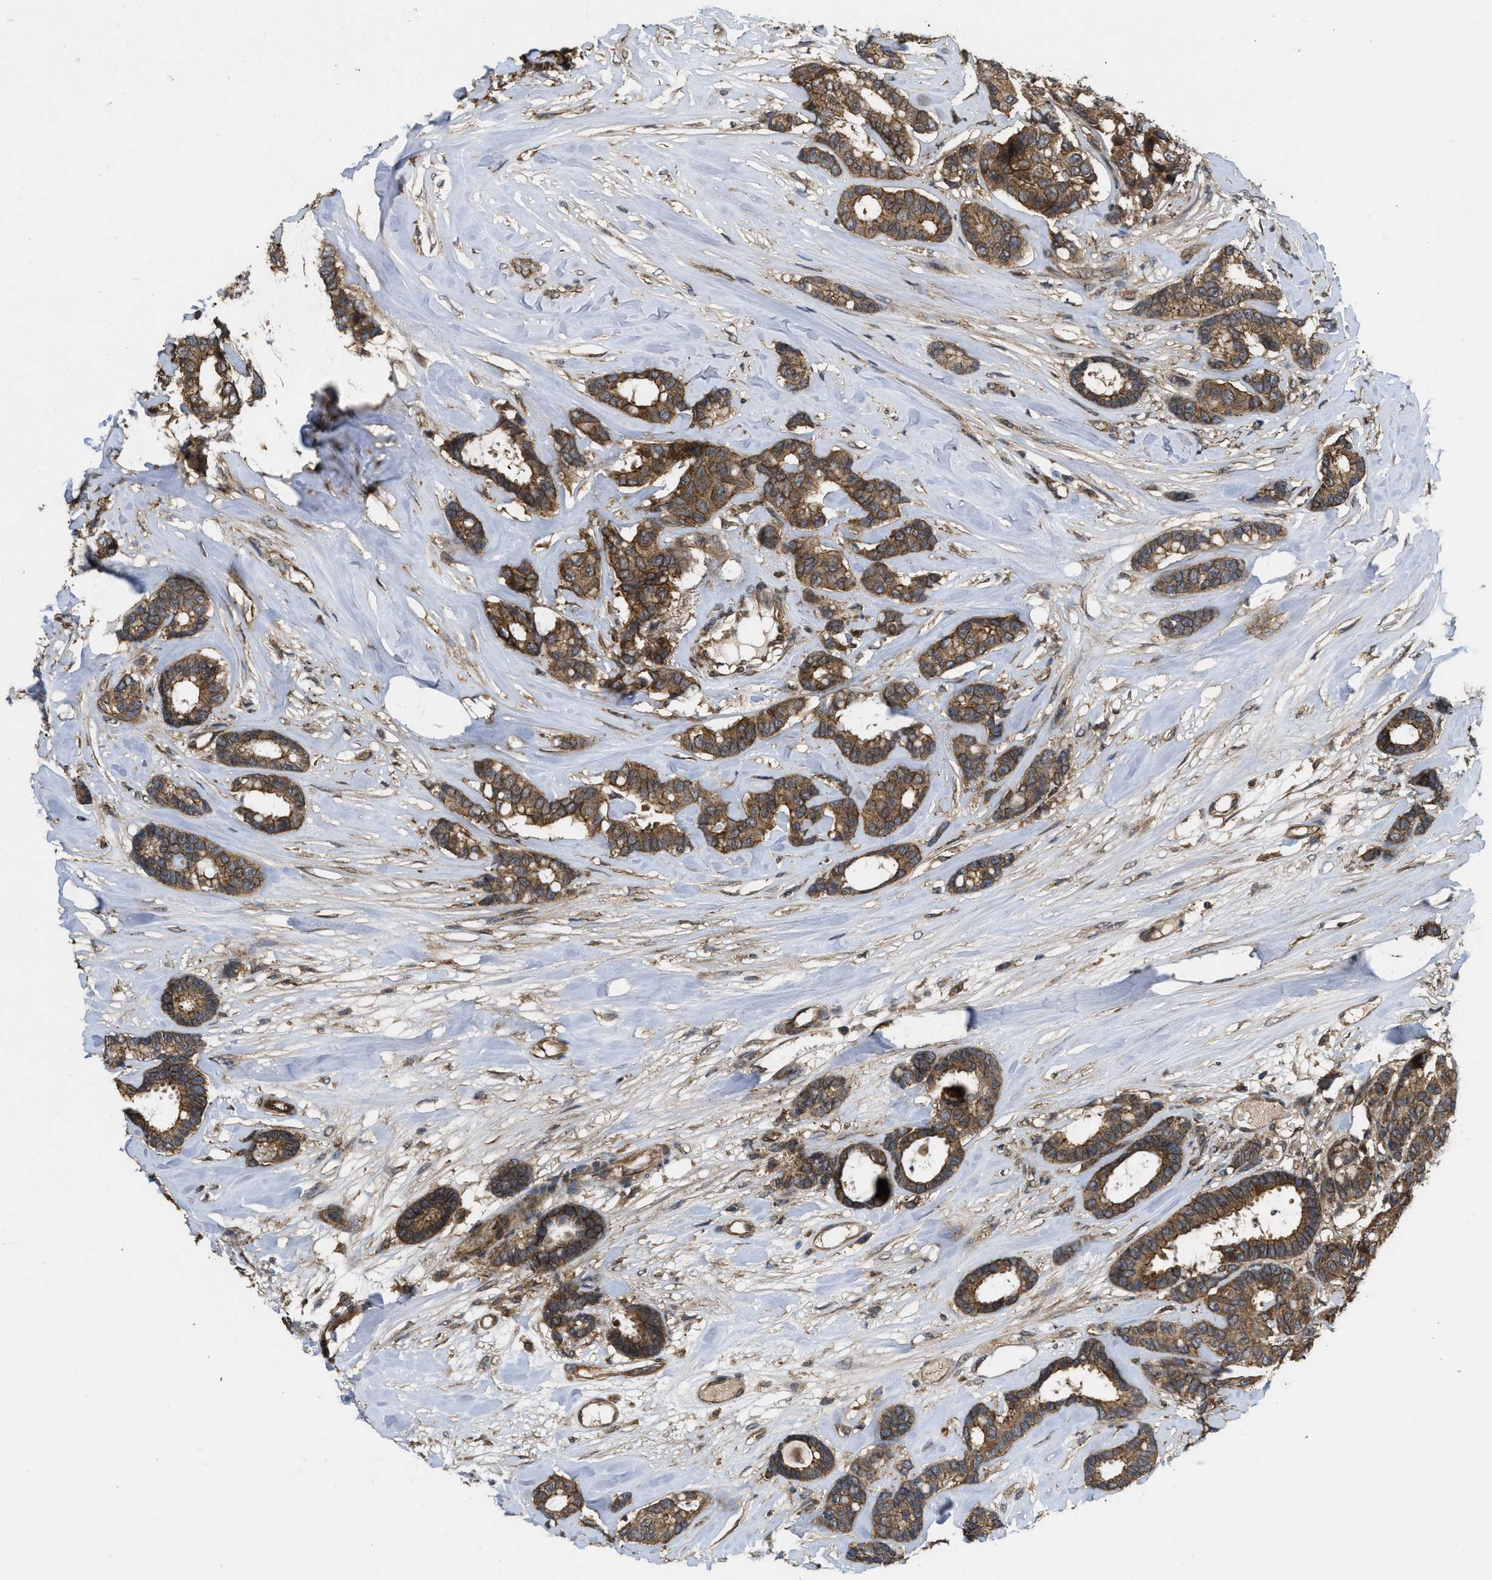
{"staining": {"intensity": "moderate", "quantity": ">75%", "location": "cytoplasmic/membranous"}, "tissue": "breast cancer", "cell_type": "Tumor cells", "image_type": "cancer", "snomed": [{"axis": "morphology", "description": "Duct carcinoma"}, {"axis": "topography", "description": "Breast"}], "caption": "Immunohistochemistry (IHC) of breast cancer shows medium levels of moderate cytoplasmic/membranous staining in approximately >75% of tumor cells. (DAB (3,3'-diaminobenzidine) = brown stain, brightfield microscopy at high magnification).", "gene": "FZD6", "patient": {"sex": "female", "age": 87}}